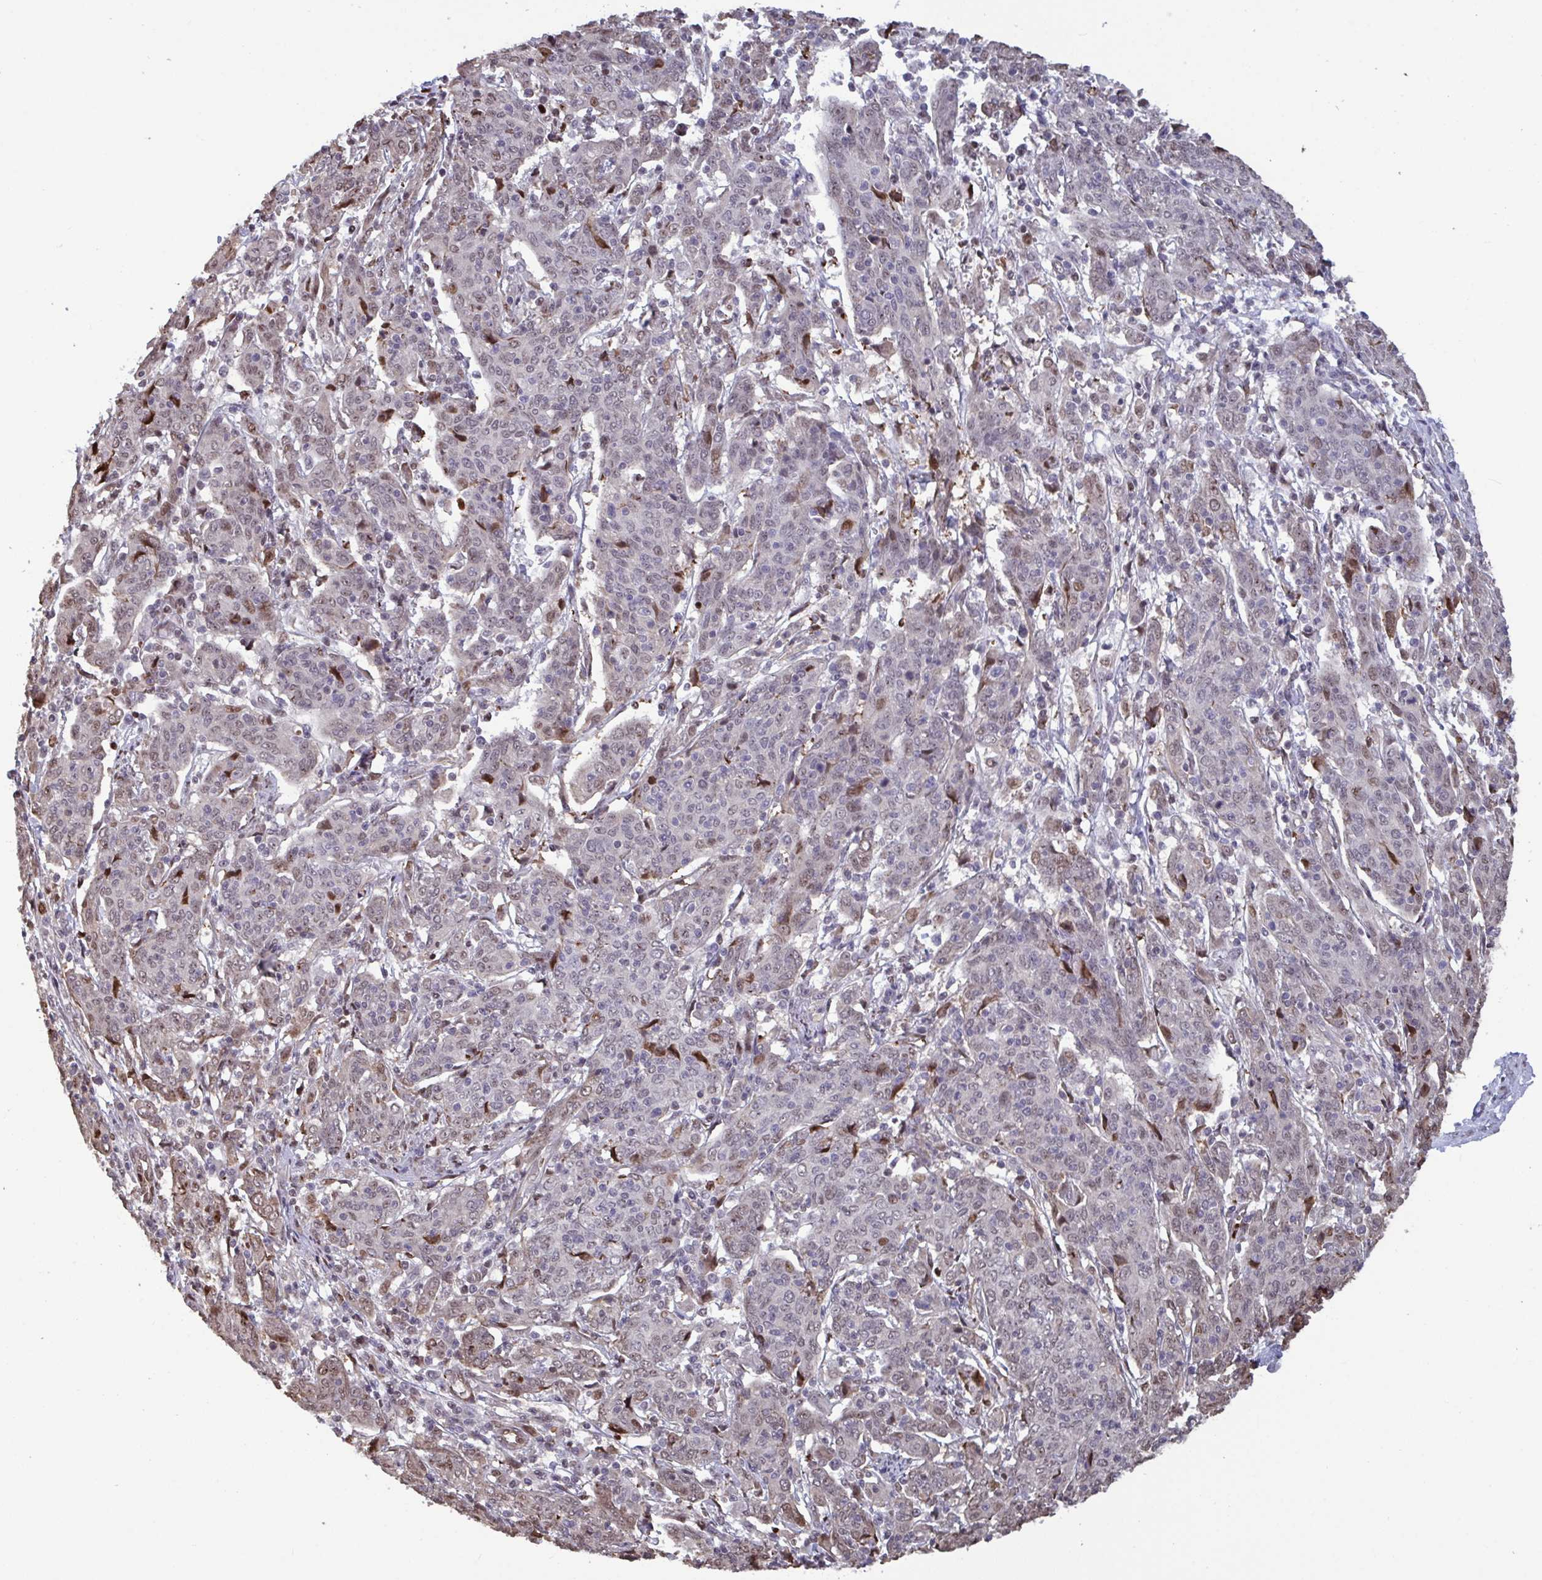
{"staining": {"intensity": "moderate", "quantity": "<25%", "location": "nuclear"}, "tissue": "cervical cancer", "cell_type": "Tumor cells", "image_type": "cancer", "snomed": [{"axis": "morphology", "description": "Squamous cell carcinoma, NOS"}, {"axis": "topography", "description": "Cervix"}], "caption": "This histopathology image shows IHC staining of squamous cell carcinoma (cervical), with low moderate nuclear staining in about <25% of tumor cells.", "gene": "PELI2", "patient": {"sex": "female", "age": 67}}